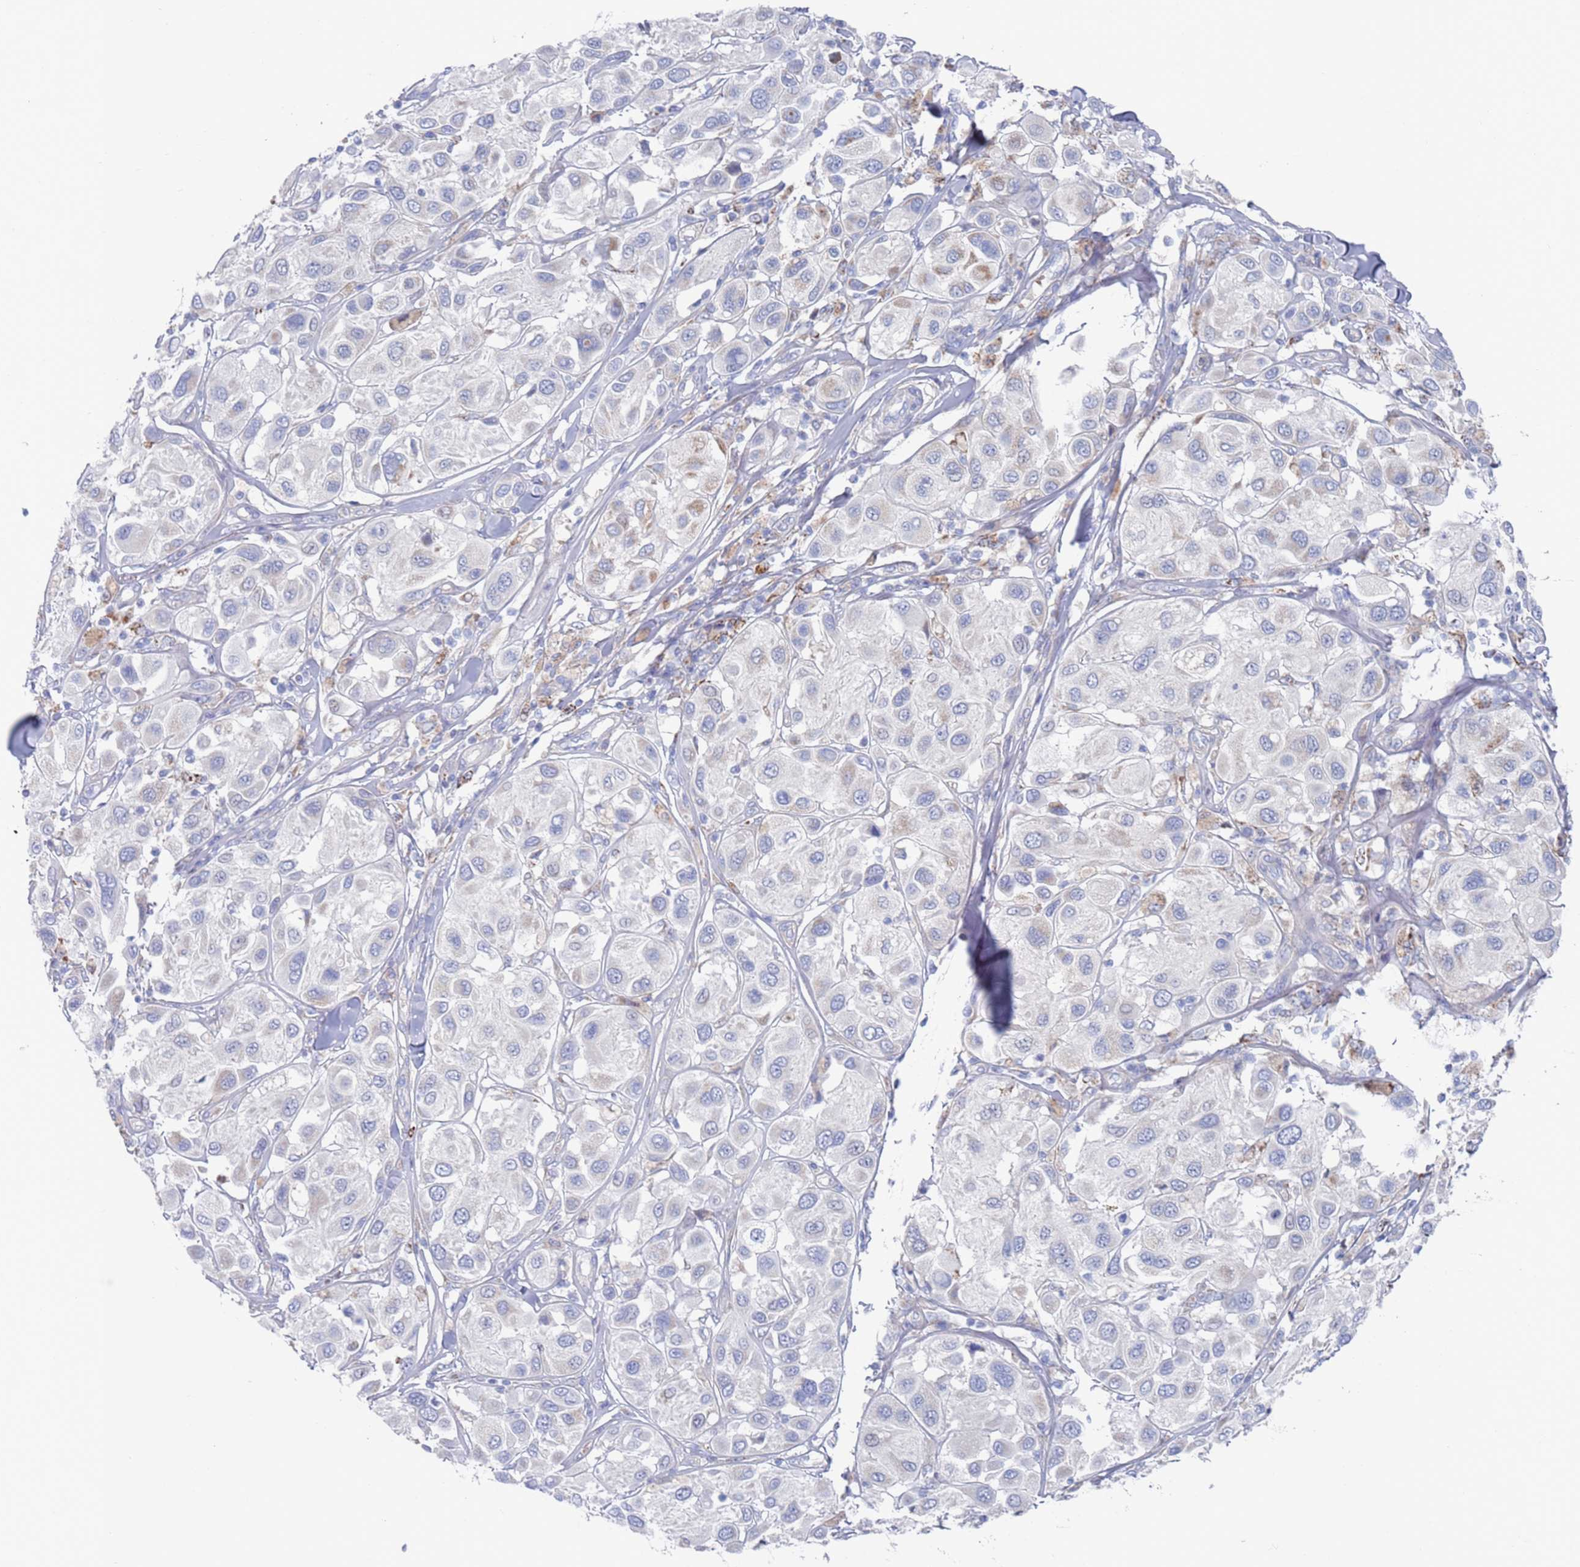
{"staining": {"intensity": "negative", "quantity": "none", "location": "none"}, "tissue": "melanoma", "cell_type": "Tumor cells", "image_type": "cancer", "snomed": [{"axis": "morphology", "description": "Malignant melanoma, Metastatic site"}, {"axis": "topography", "description": "Skin"}], "caption": "The micrograph exhibits no significant expression in tumor cells of malignant melanoma (metastatic site).", "gene": "CHCHD6", "patient": {"sex": "male", "age": 41}}